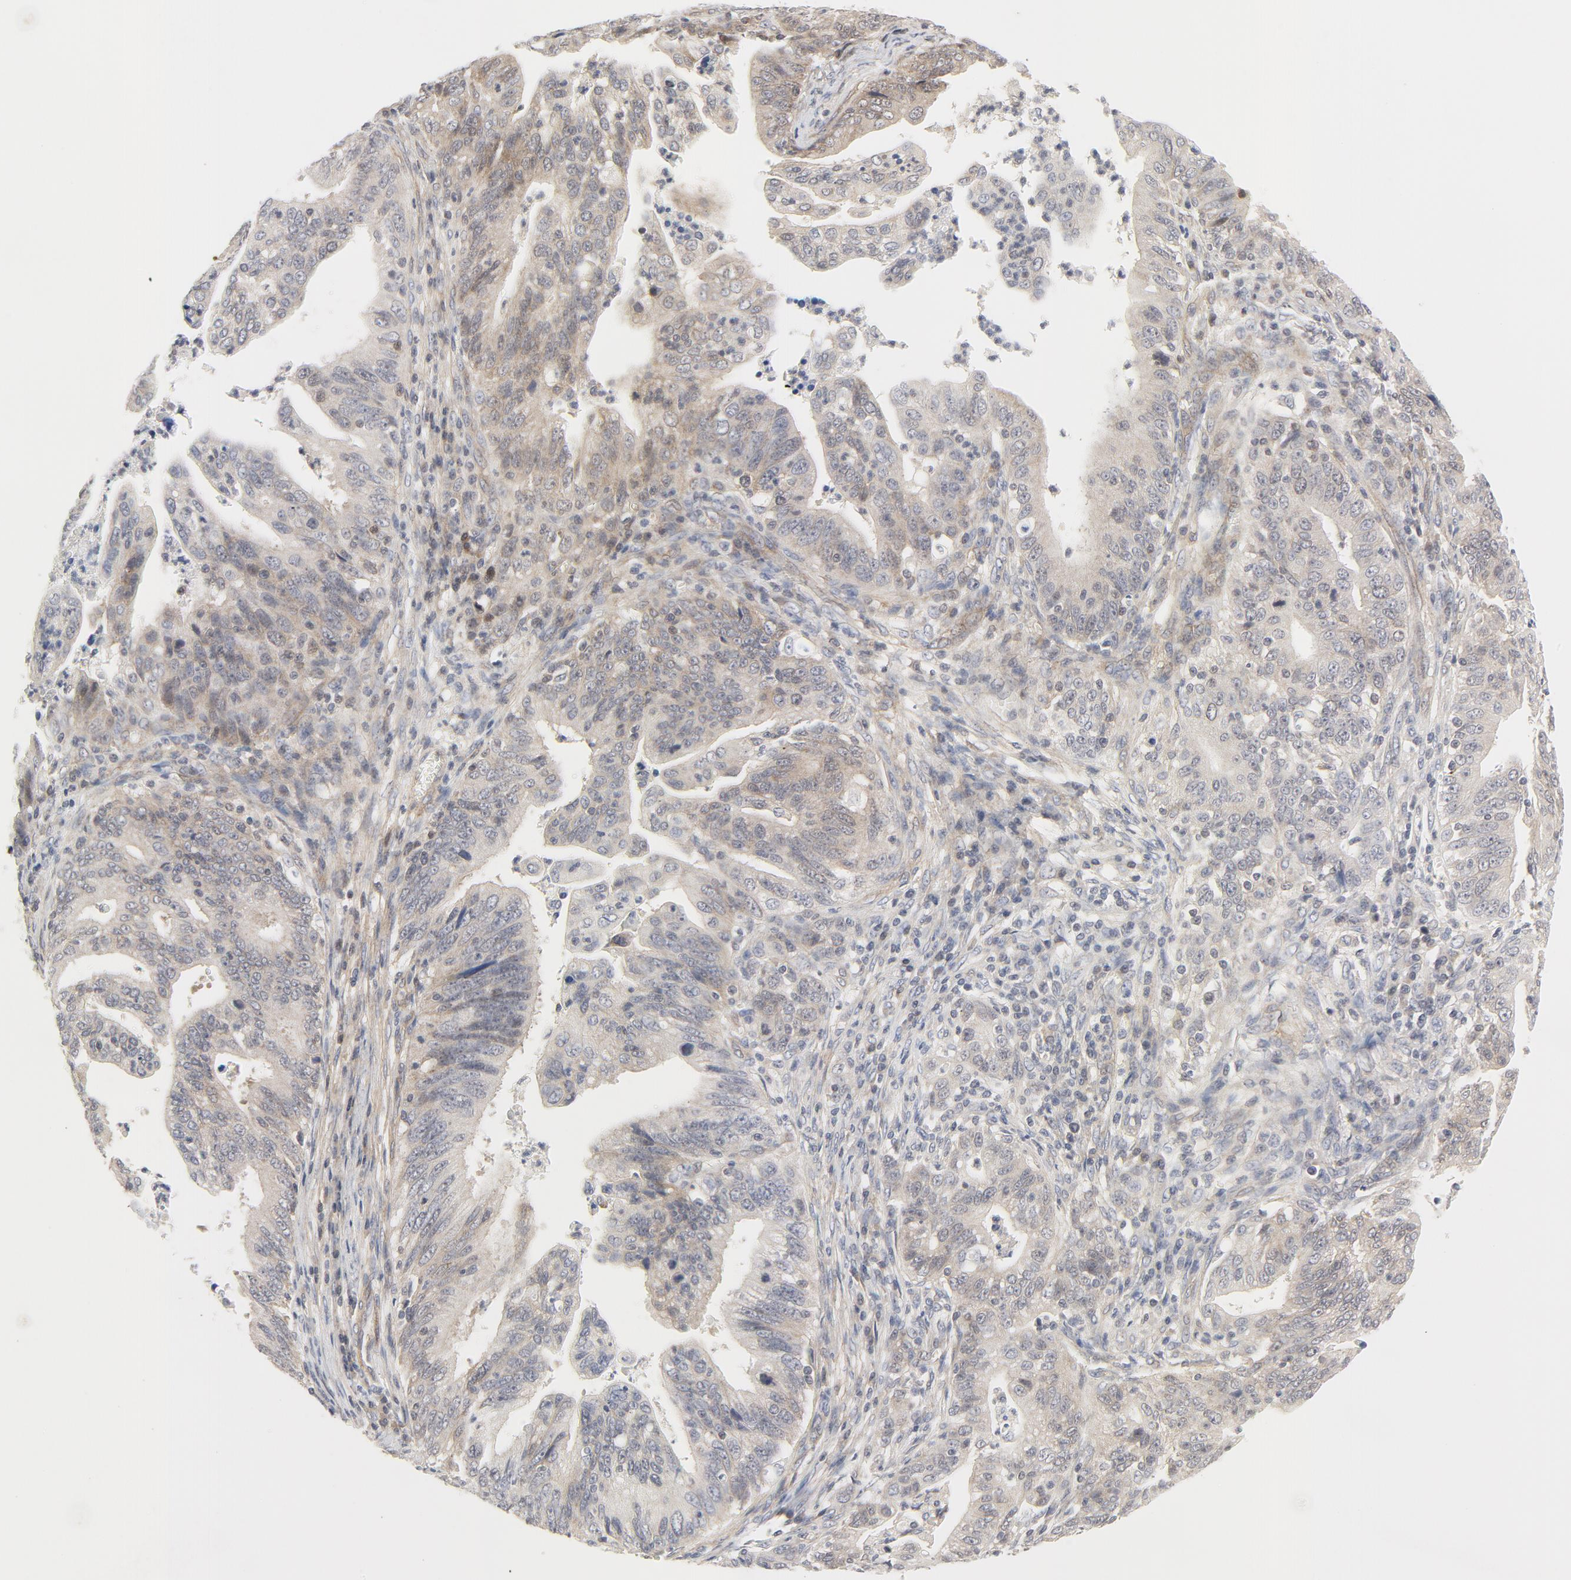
{"staining": {"intensity": "weak", "quantity": "25%-75%", "location": "cytoplasmic/membranous"}, "tissue": "stomach cancer", "cell_type": "Tumor cells", "image_type": "cancer", "snomed": [{"axis": "morphology", "description": "Adenocarcinoma, NOS"}, {"axis": "topography", "description": "Stomach, upper"}], "caption": "Tumor cells display low levels of weak cytoplasmic/membranous expression in approximately 25%-75% of cells in human stomach cancer. Ihc stains the protein of interest in brown and the nuclei are stained blue.", "gene": "MAP2K7", "patient": {"sex": "female", "age": 50}}